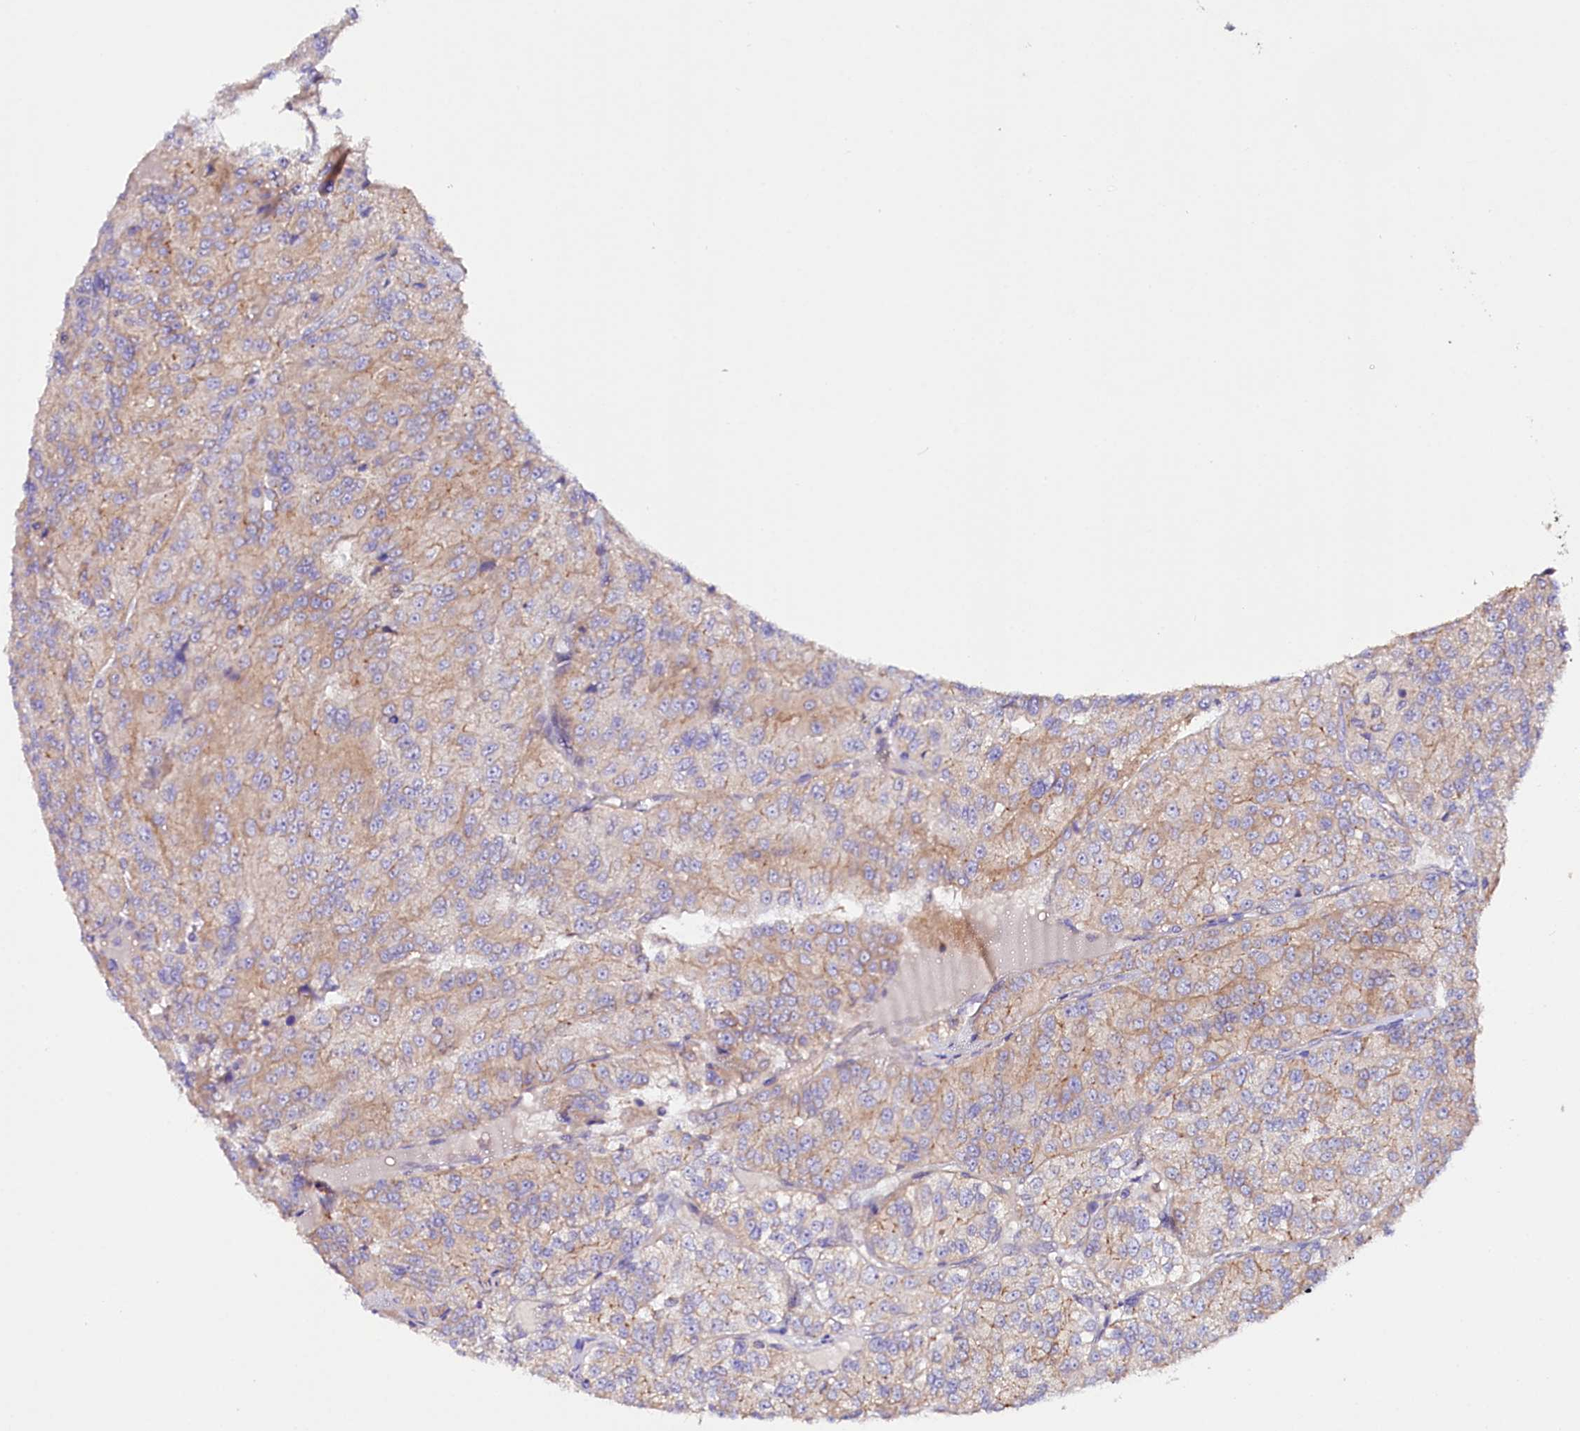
{"staining": {"intensity": "moderate", "quantity": "<25%", "location": "cytoplasmic/membranous"}, "tissue": "renal cancer", "cell_type": "Tumor cells", "image_type": "cancer", "snomed": [{"axis": "morphology", "description": "Adenocarcinoma, NOS"}, {"axis": "topography", "description": "Kidney"}], "caption": "There is low levels of moderate cytoplasmic/membranous positivity in tumor cells of adenocarcinoma (renal), as demonstrated by immunohistochemical staining (brown color).", "gene": "SACM1L", "patient": {"sex": "female", "age": 63}}